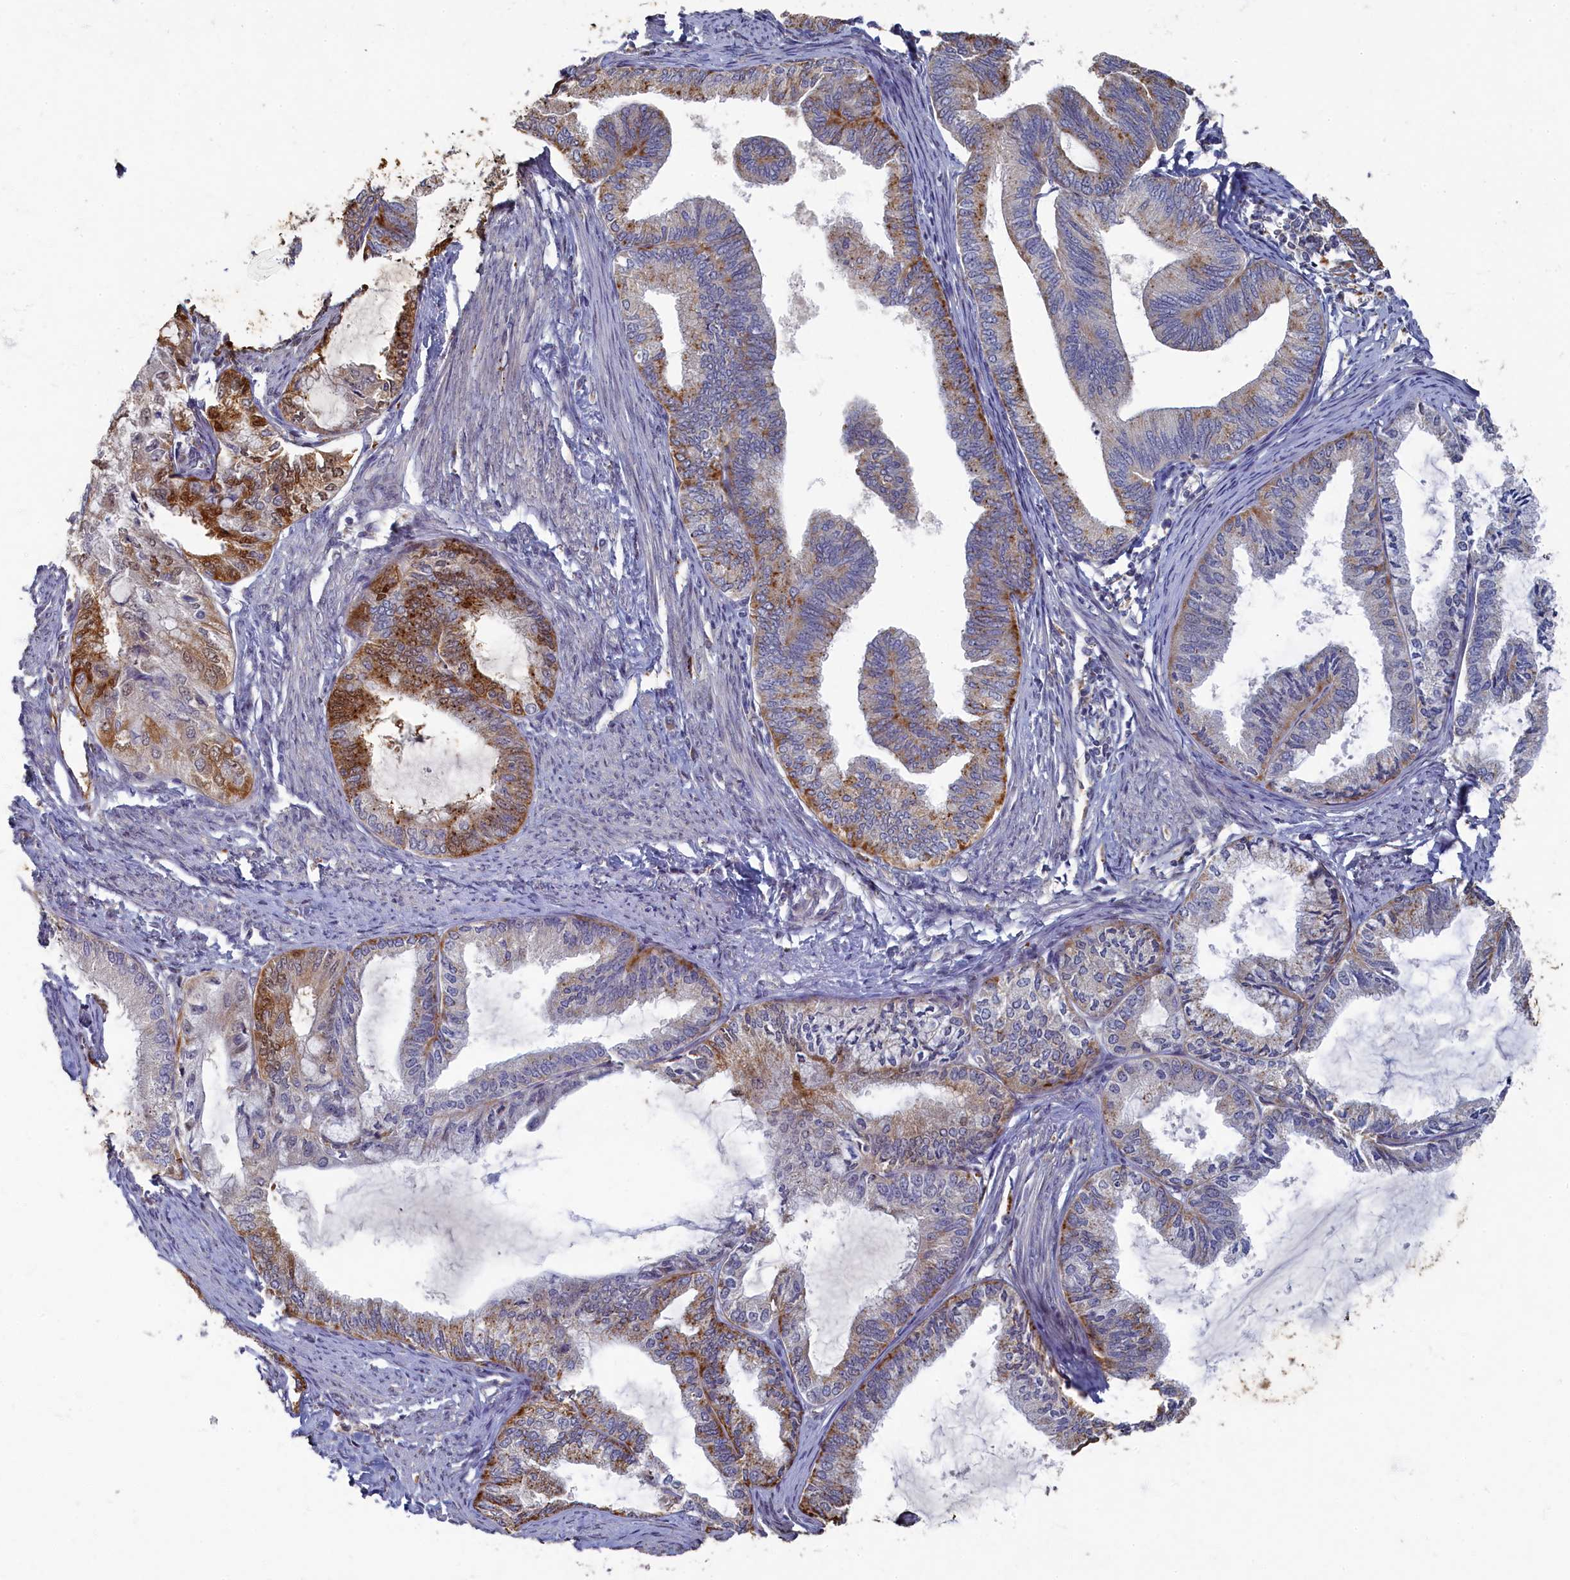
{"staining": {"intensity": "moderate", "quantity": "25%-75%", "location": "cytoplasmic/membranous"}, "tissue": "endometrial cancer", "cell_type": "Tumor cells", "image_type": "cancer", "snomed": [{"axis": "morphology", "description": "Adenocarcinoma, NOS"}, {"axis": "topography", "description": "Endometrium"}], "caption": "This photomicrograph shows adenocarcinoma (endometrial) stained with IHC to label a protein in brown. The cytoplasmic/membranous of tumor cells show moderate positivity for the protein. Nuclei are counter-stained blue.", "gene": "HUNK", "patient": {"sex": "female", "age": 86}}